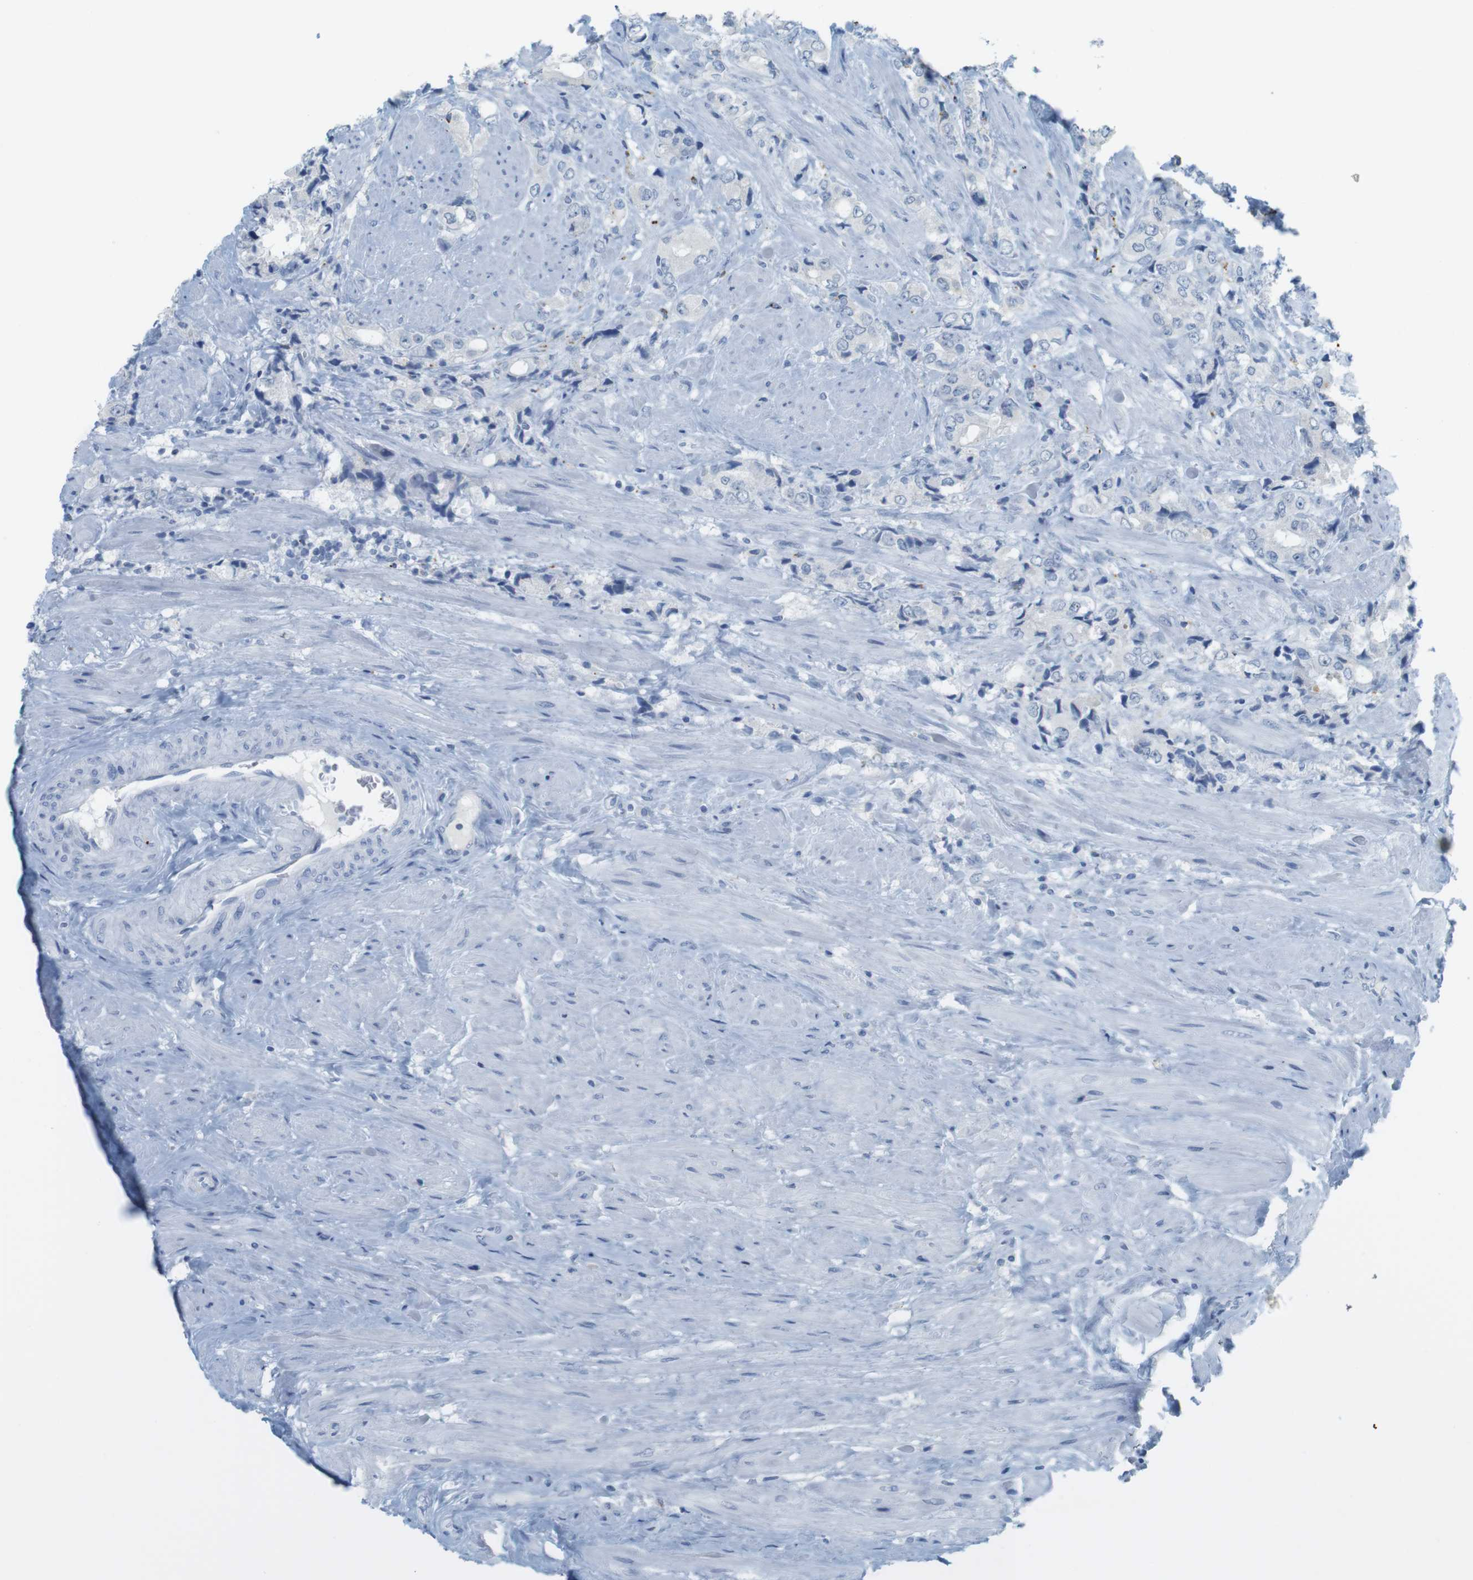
{"staining": {"intensity": "negative", "quantity": "none", "location": "none"}, "tissue": "prostate cancer", "cell_type": "Tumor cells", "image_type": "cancer", "snomed": [{"axis": "morphology", "description": "Adenocarcinoma, High grade"}, {"axis": "topography", "description": "Prostate"}], "caption": "DAB (3,3'-diaminobenzidine) immunohistochemical staining of human prostate cancer displays no significant expression in tumor cells.", "gene": "YIPF1", "patient": {"sex": "male", "age": 61}}